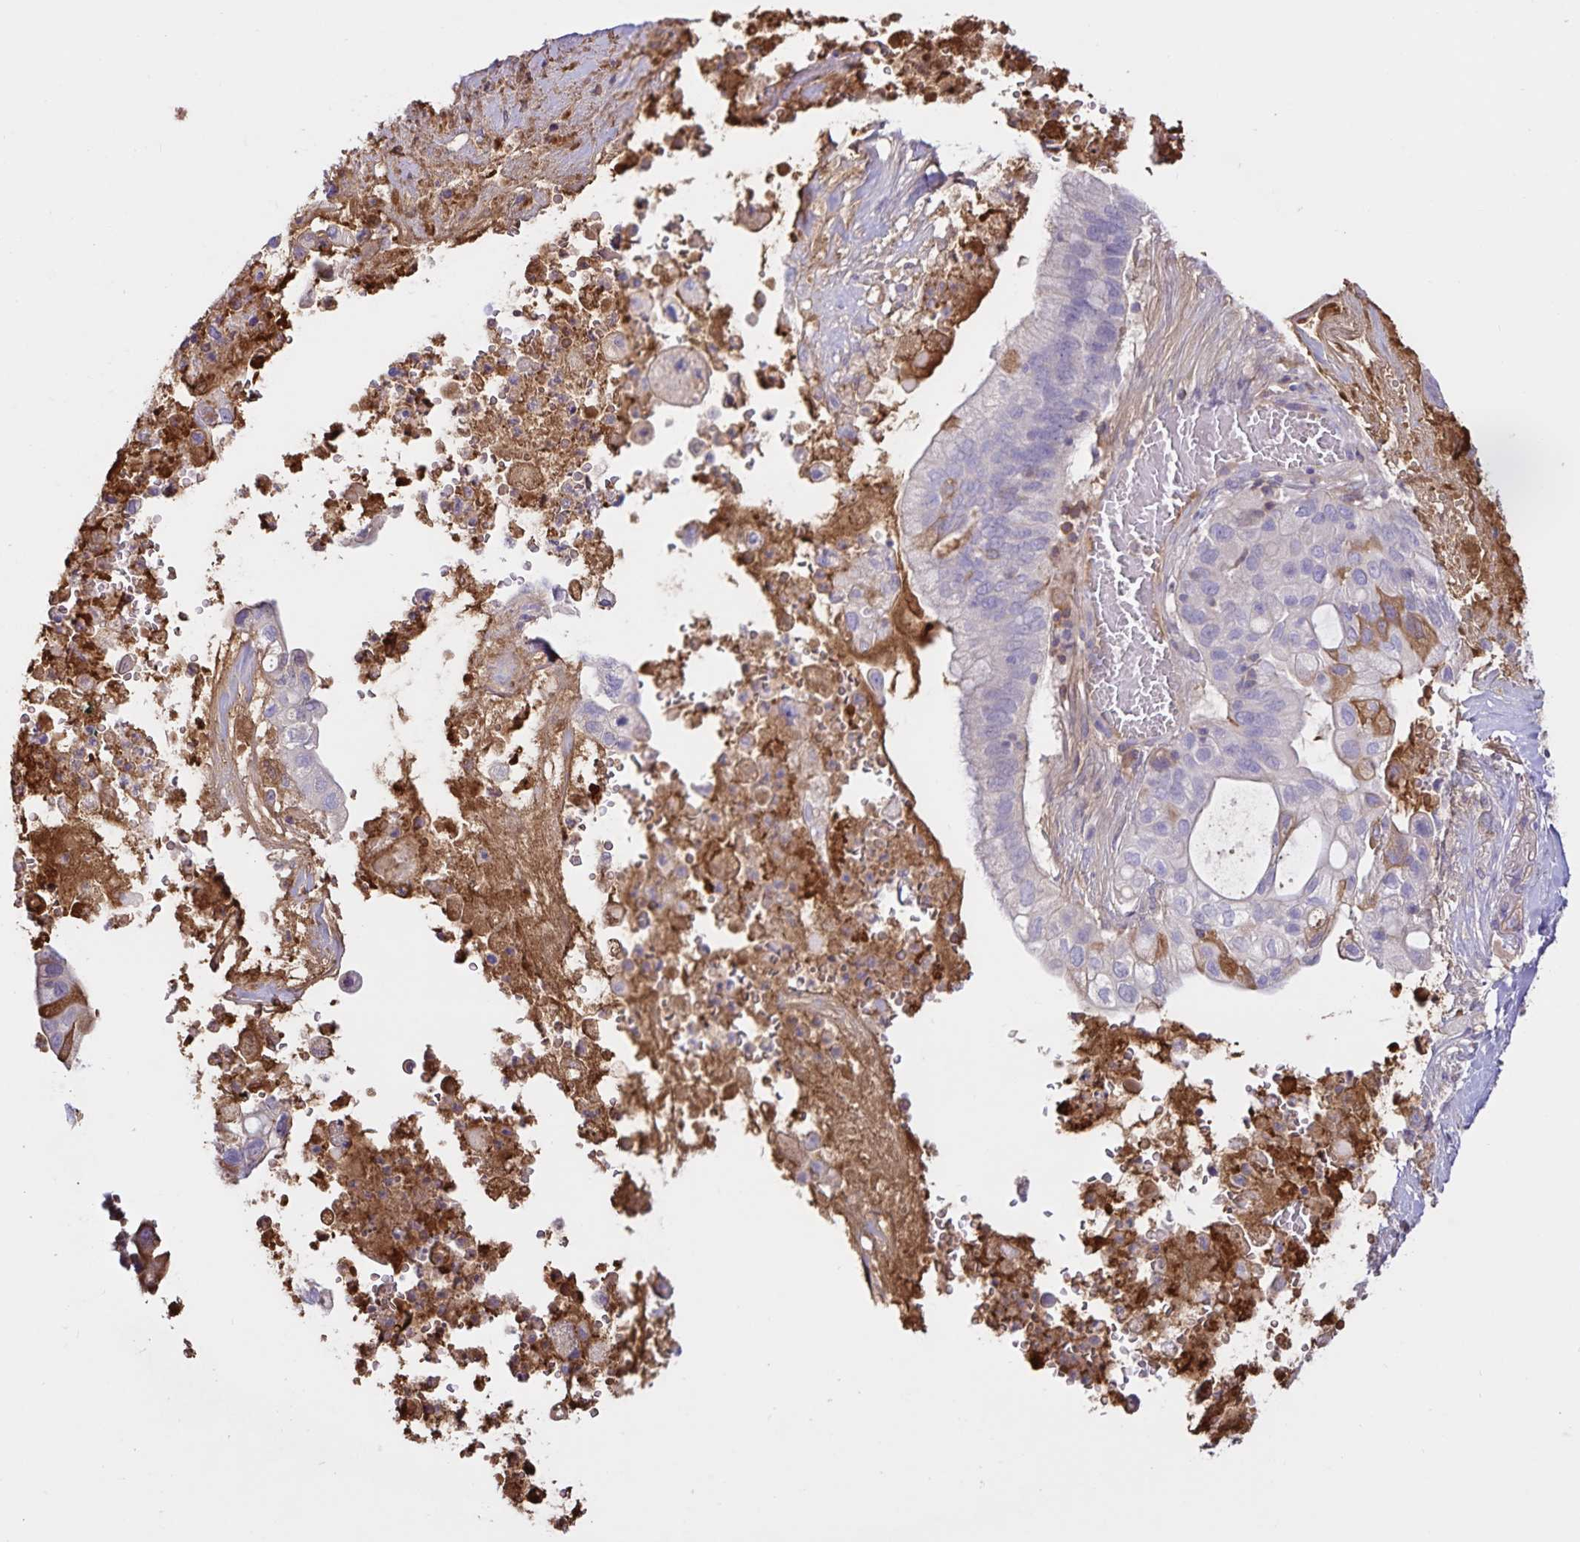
{"staining": {"intensity": "moderate", "quantity": "<25%", "location": "cytoplasmic/membranous"}, "tissue": "pancreatic cancer", "cell_type": "Tumor cells", "image_type": "cancer", "snomed": [{"axis": "morphology", "description": "Adenocarcinoma, NOS"}, {"axis": "topography", "description": "Pancreas"}], "caption": "This histopathology image displays immunohistochemistry (IHC) staining of human adenocarcinoma (pancreatic), with low moderate cytoplasmic/membranous staining in about <25% of tumor cells.", "gene": "FGG", "patient": {"sex": "female", "age": 72}}